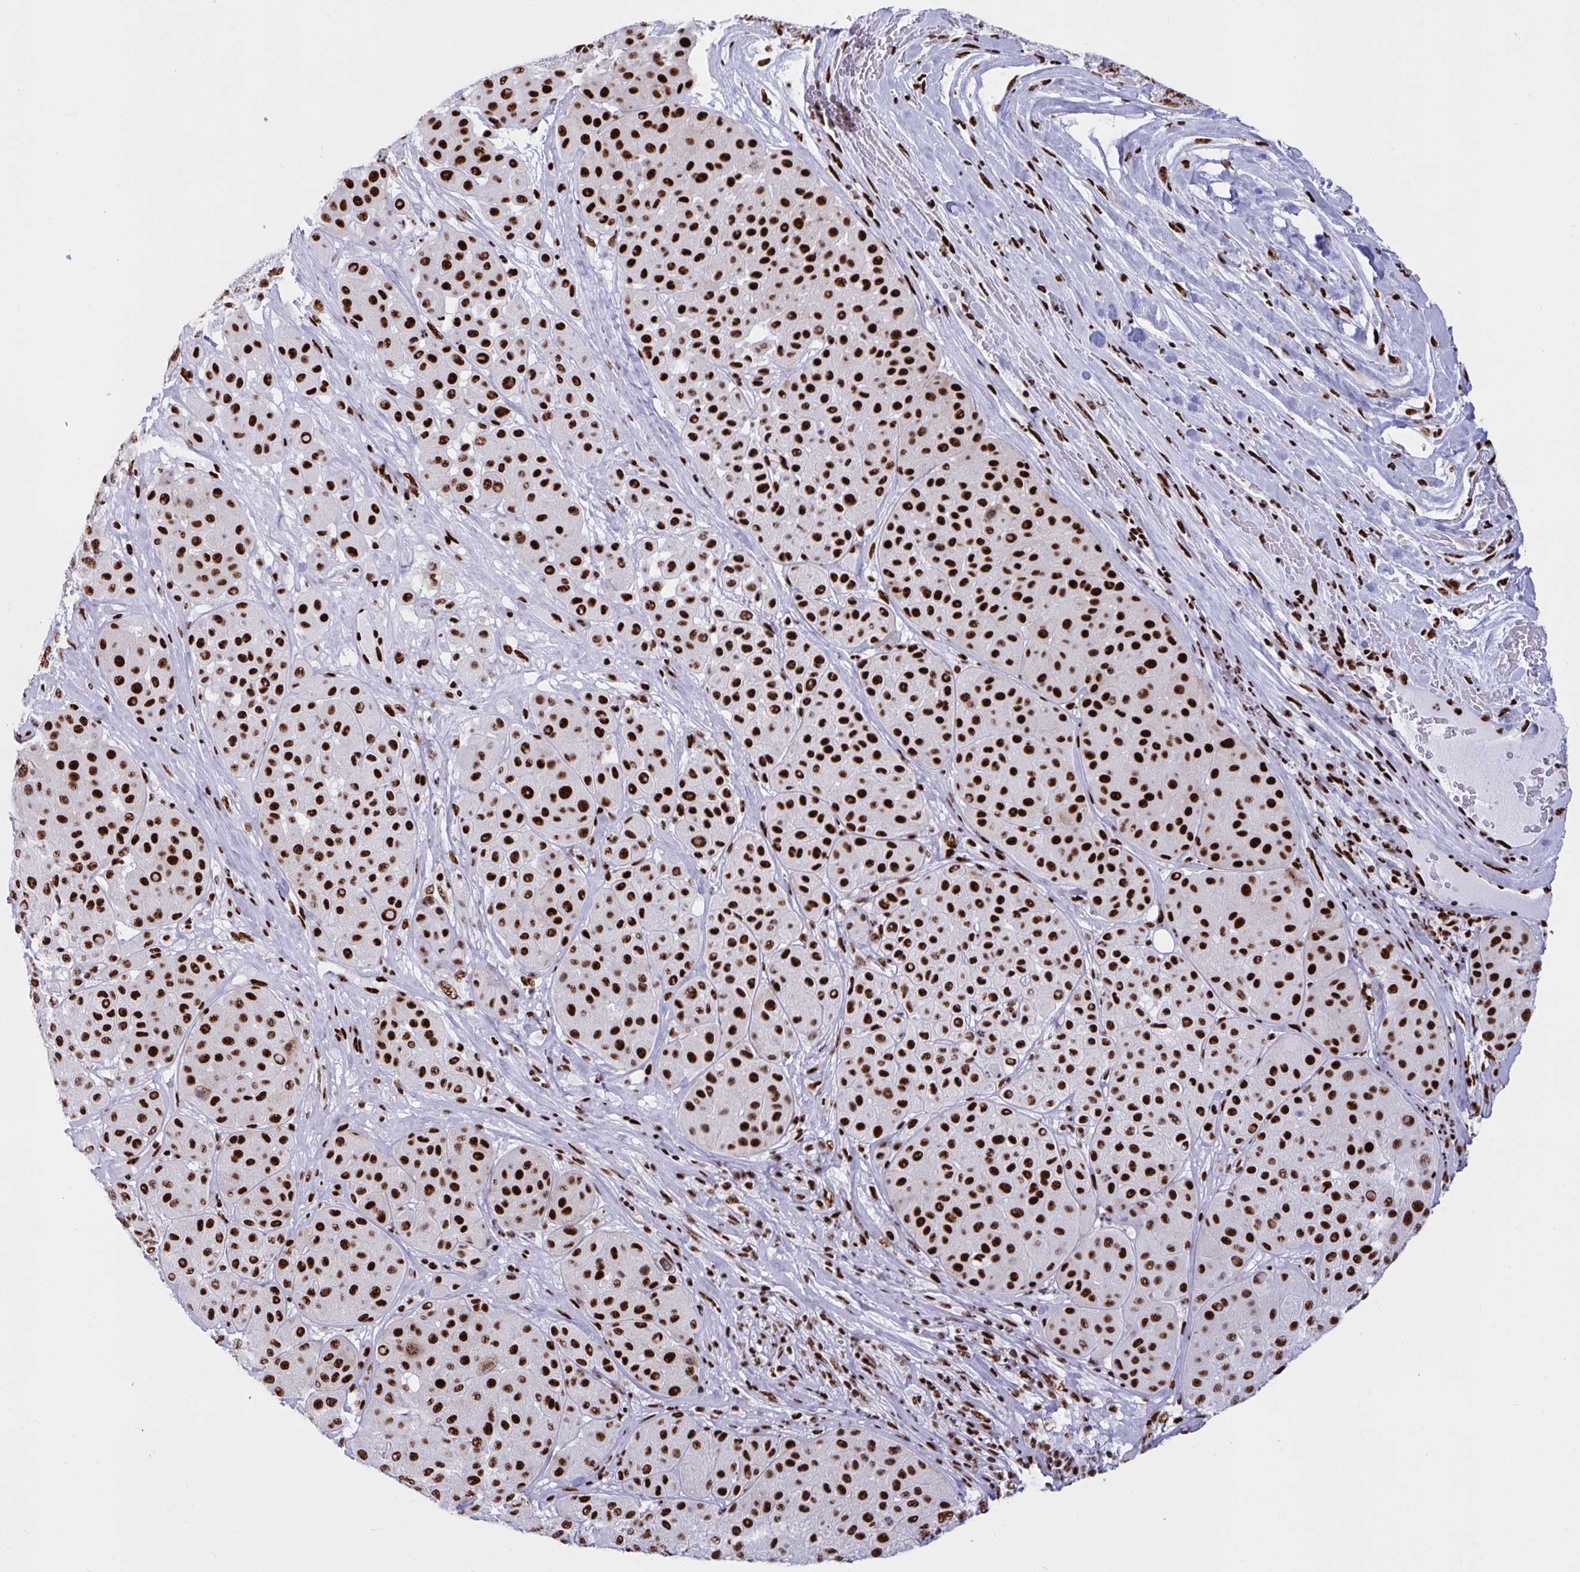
{"staining": {"intensity": "strong", "quantity": ">75%", "location": "nuclear"}, "tissue": "melanoma", "cell_type": "Tumor cells", "image_type": "cancer", "snomed": [{"axis": "morphology", "description": "Malignant melanoma, Metastatic site"}, {"axis": "topography", "description": "Smooth muscle"}], "caption": "Immunohistochemistry (IHC) histopathology image of human melanoma stained for a protein (brown), which exhibits high levels of strong nuclear expression in approximately >75% of tumor cells.", "gene": "IKZF2", "patient": {"sex": "male", "age": 41}}